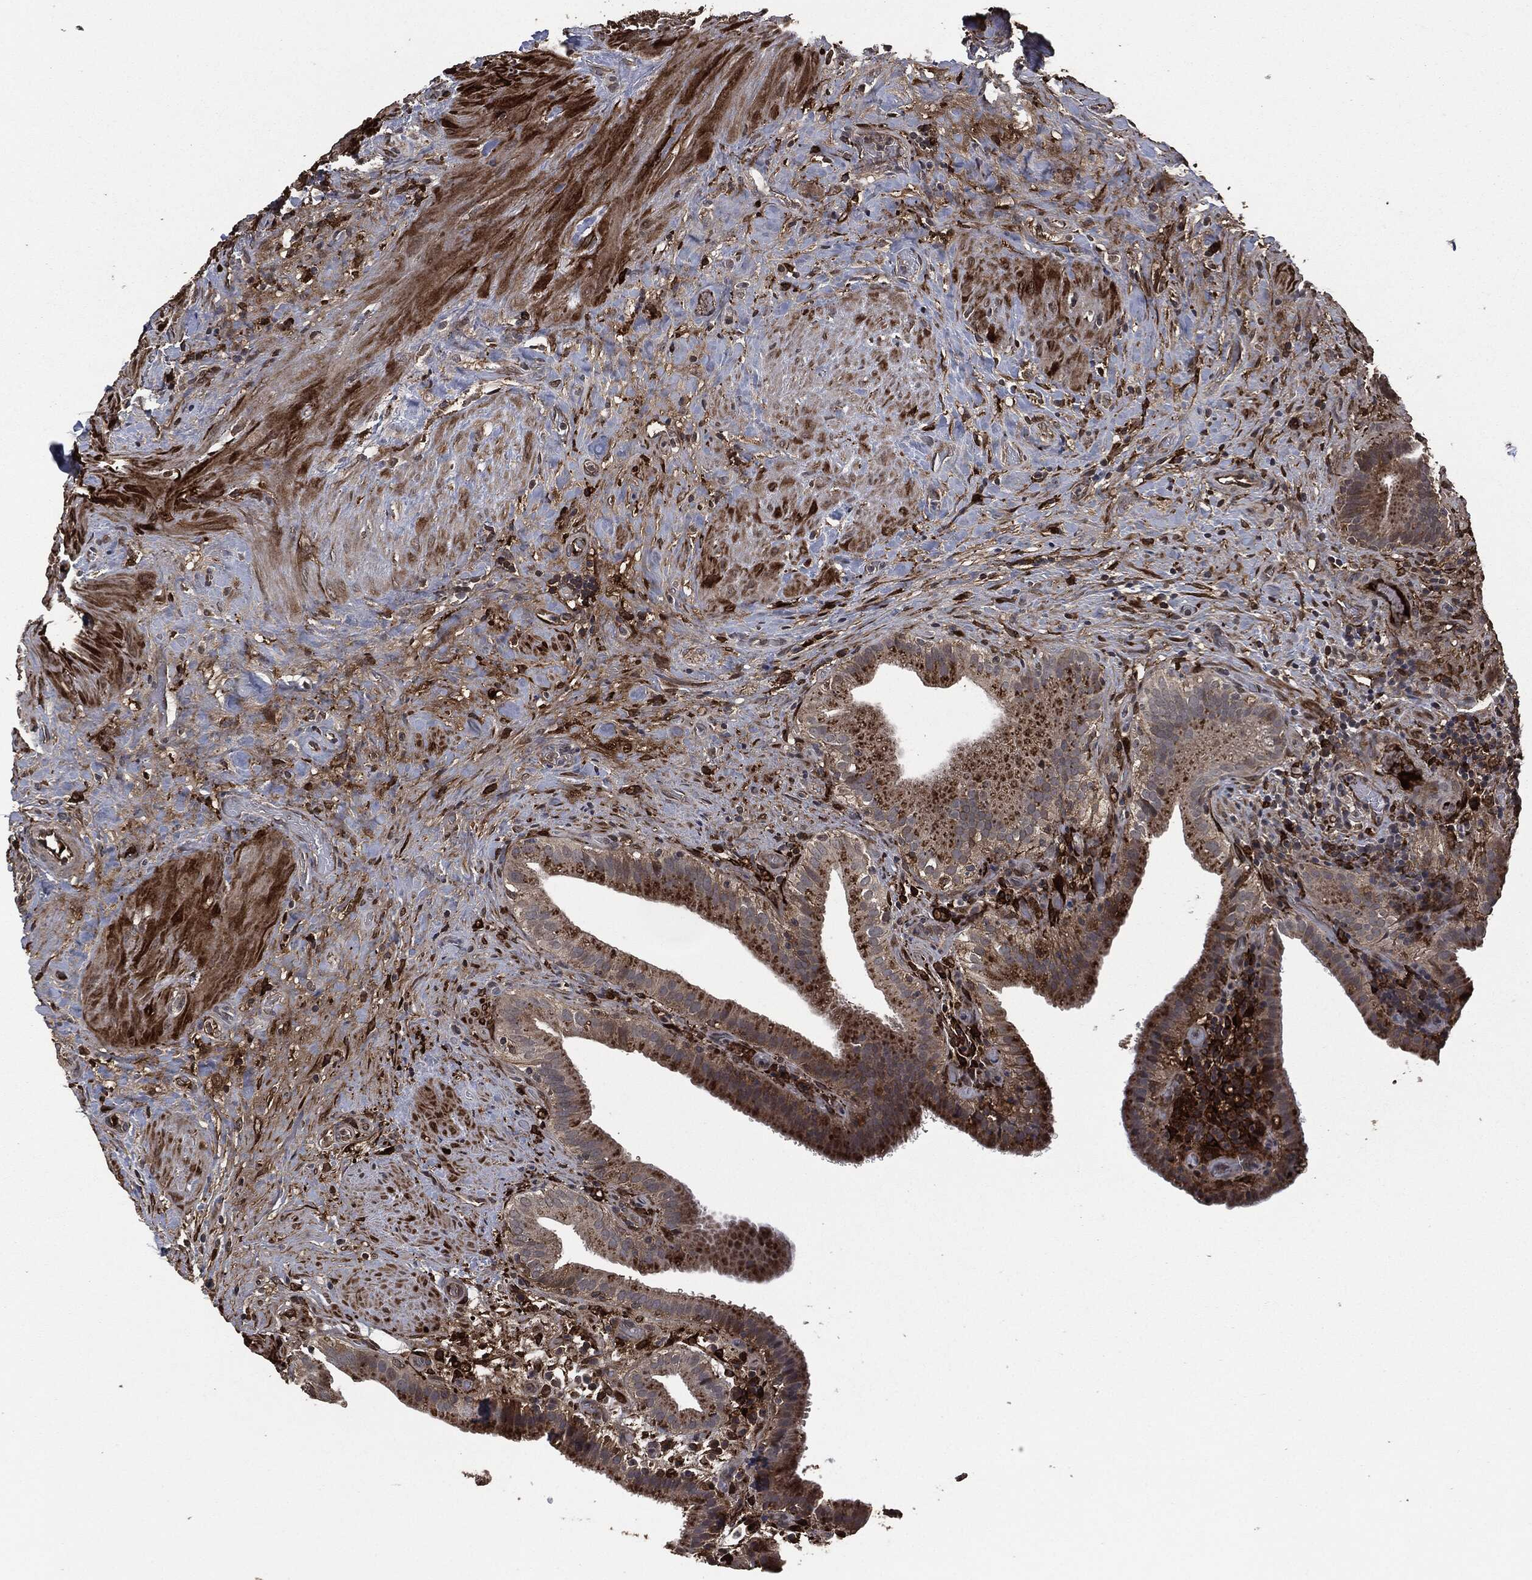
{"staining": {"intensity": "strong", "quantity": "<25%", "location": "cytoplasmic/membranous"}, "tissue": "gallbladder", "cell_type": "Glandular cells", "image_type": "normal", "snomed": [{"axis": "morphology", "description": "Normal tissue, NOS"}, {"axis": "topography", "description": "Gallbladder"}], "caption": "A micrograph showing strong cytoplasmic/membranous expression in about <25% of glandular cells in benign gallbladder, as visualized by brown immunohistochemical staining.", "gene": "CRABP2", "patient": {"sex": "male", "age": 62}}